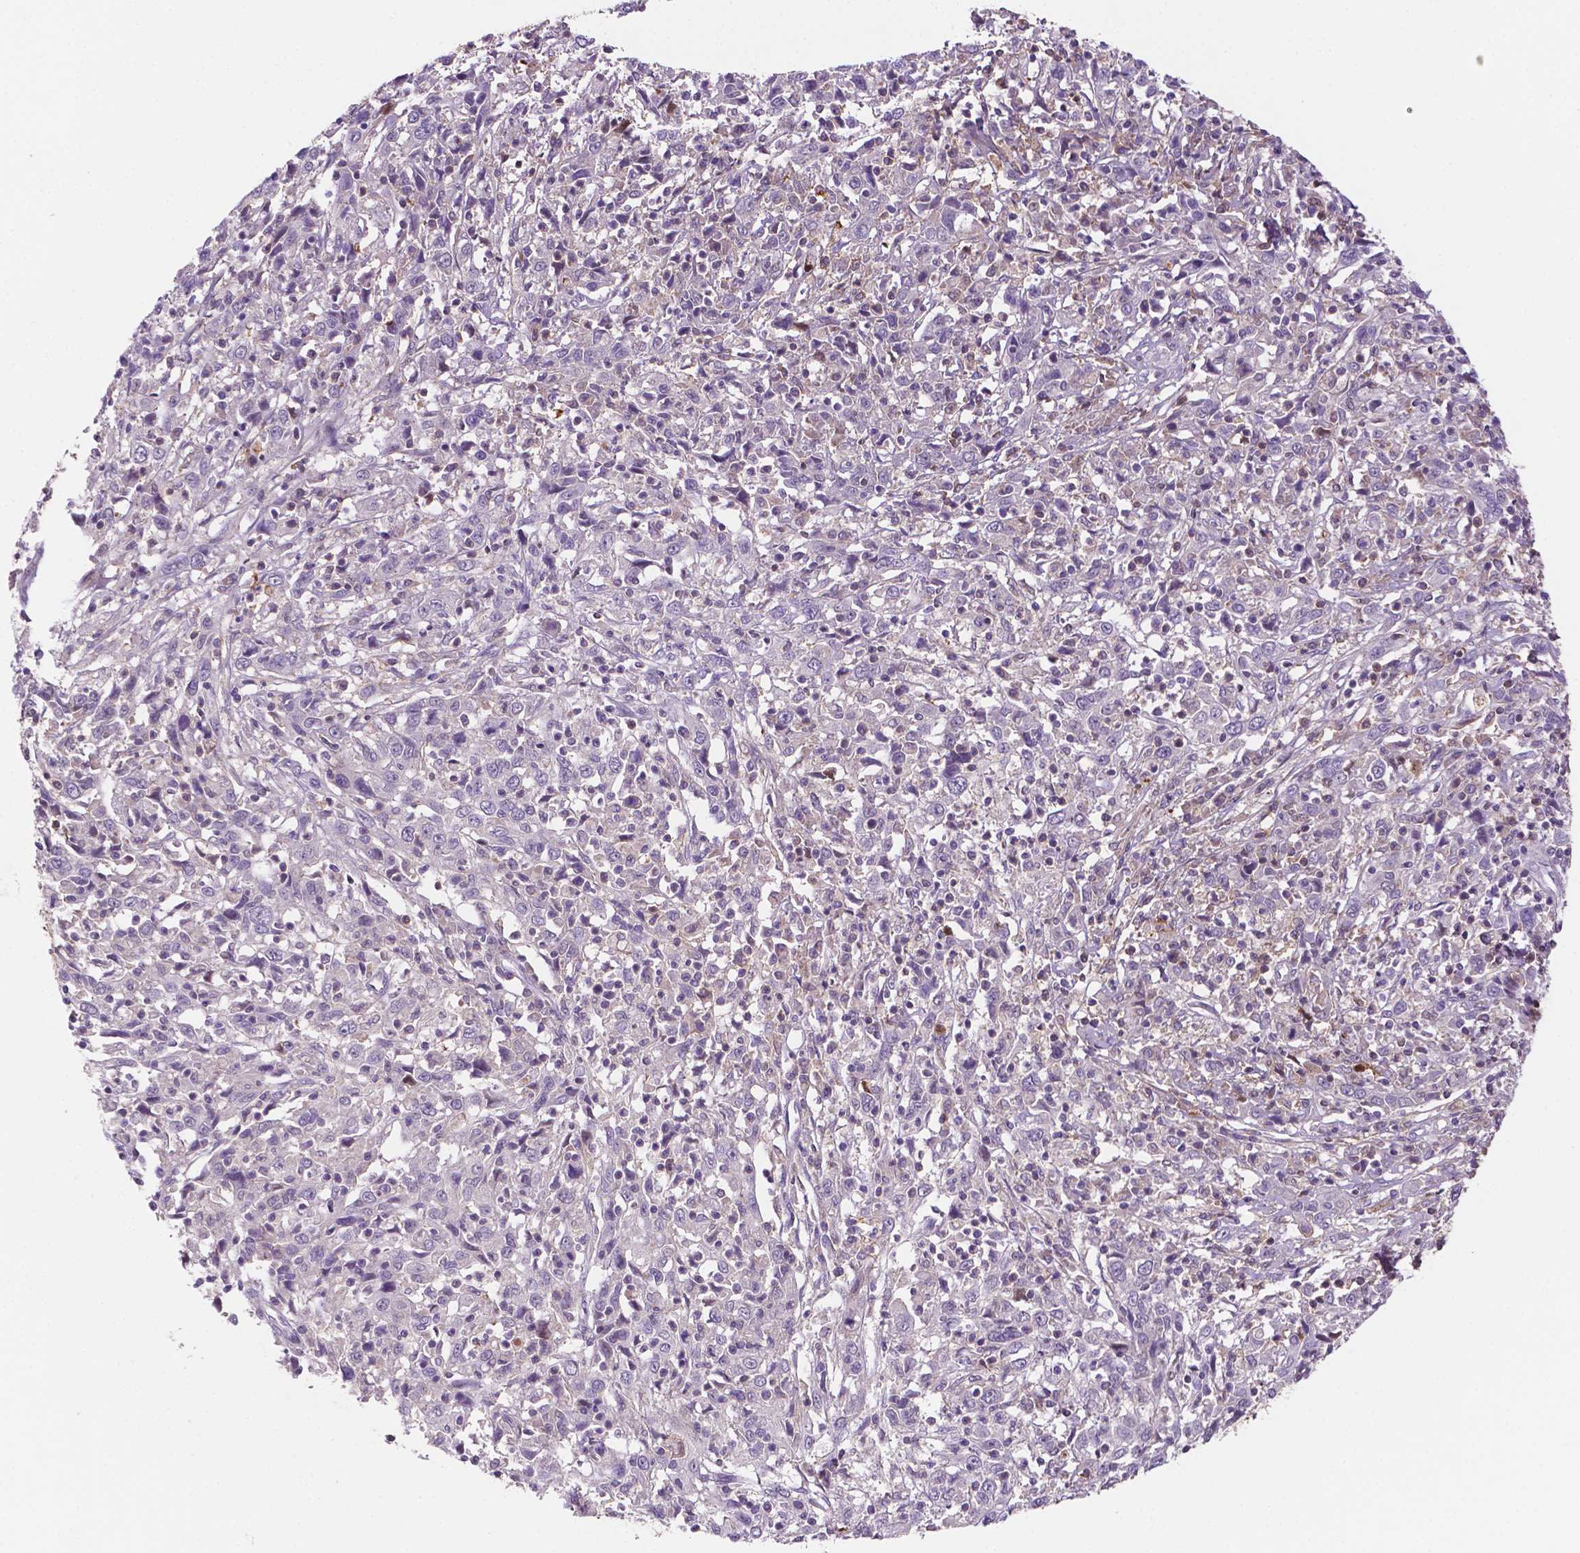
{"staining": {"intensity": "negative", "quantity": "none", "location": "none"}, "tissue": "cervical cancer", "cell_type": "Tumor cells", "image_type": "cancer", "snomed": [{"axis": "morphology", "description": "Squamous cell carcinoma, NOS"}, {"axis": "topography", "description": "Cervix"}], "caption": "Tumor cells show no significant protein positivity in cervical cancer. Brightfield microscopy of IHC stained with DAB (3,3'-diaminobenzidine) (brown) and hematoxylin (blue), captured at high magnification.", "gene": "FBLN1", "patient": {"sex": "female", "age": 46}}